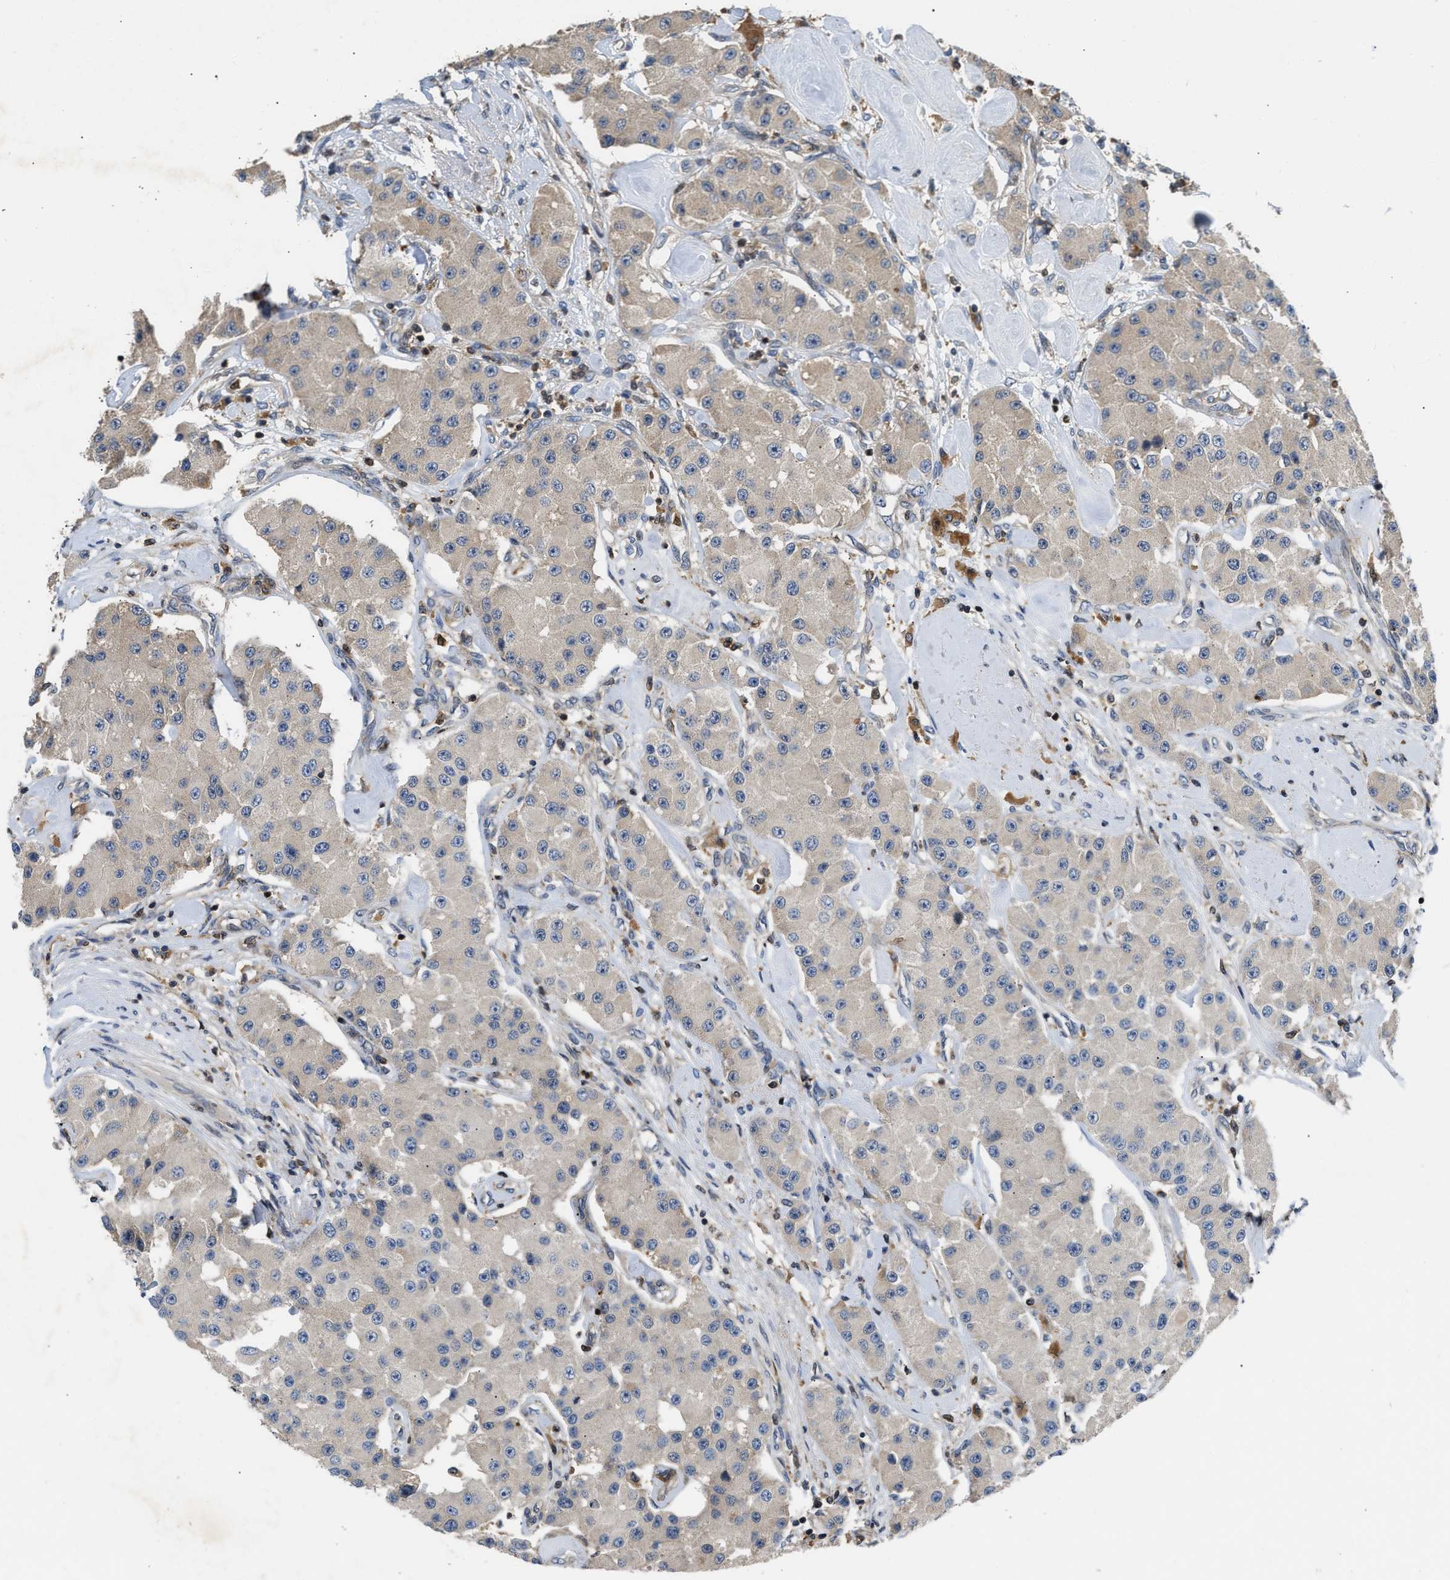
{"staining": {"intensity": "weak", "quantity": "<25%", "location": "cytoplasmic/membranous"}, "tissue": "carcinoid", "cell_type": "Tumor cells", "image_type": "cancer", "snomed": [{"axis": "morphology", "description": "Carcinoid, malignant, NOS"}, {"axis": "topography", "description": "Pancreas"}], "caption": "High magnification brightfield microscopy of malignant carcinoid stained with DAB (brown) and counterstained with hematoxylin (blue): tumor cells show no significant staining.", "gene": "OSTF1", "patient": {"sex": "male", "age": 41}}